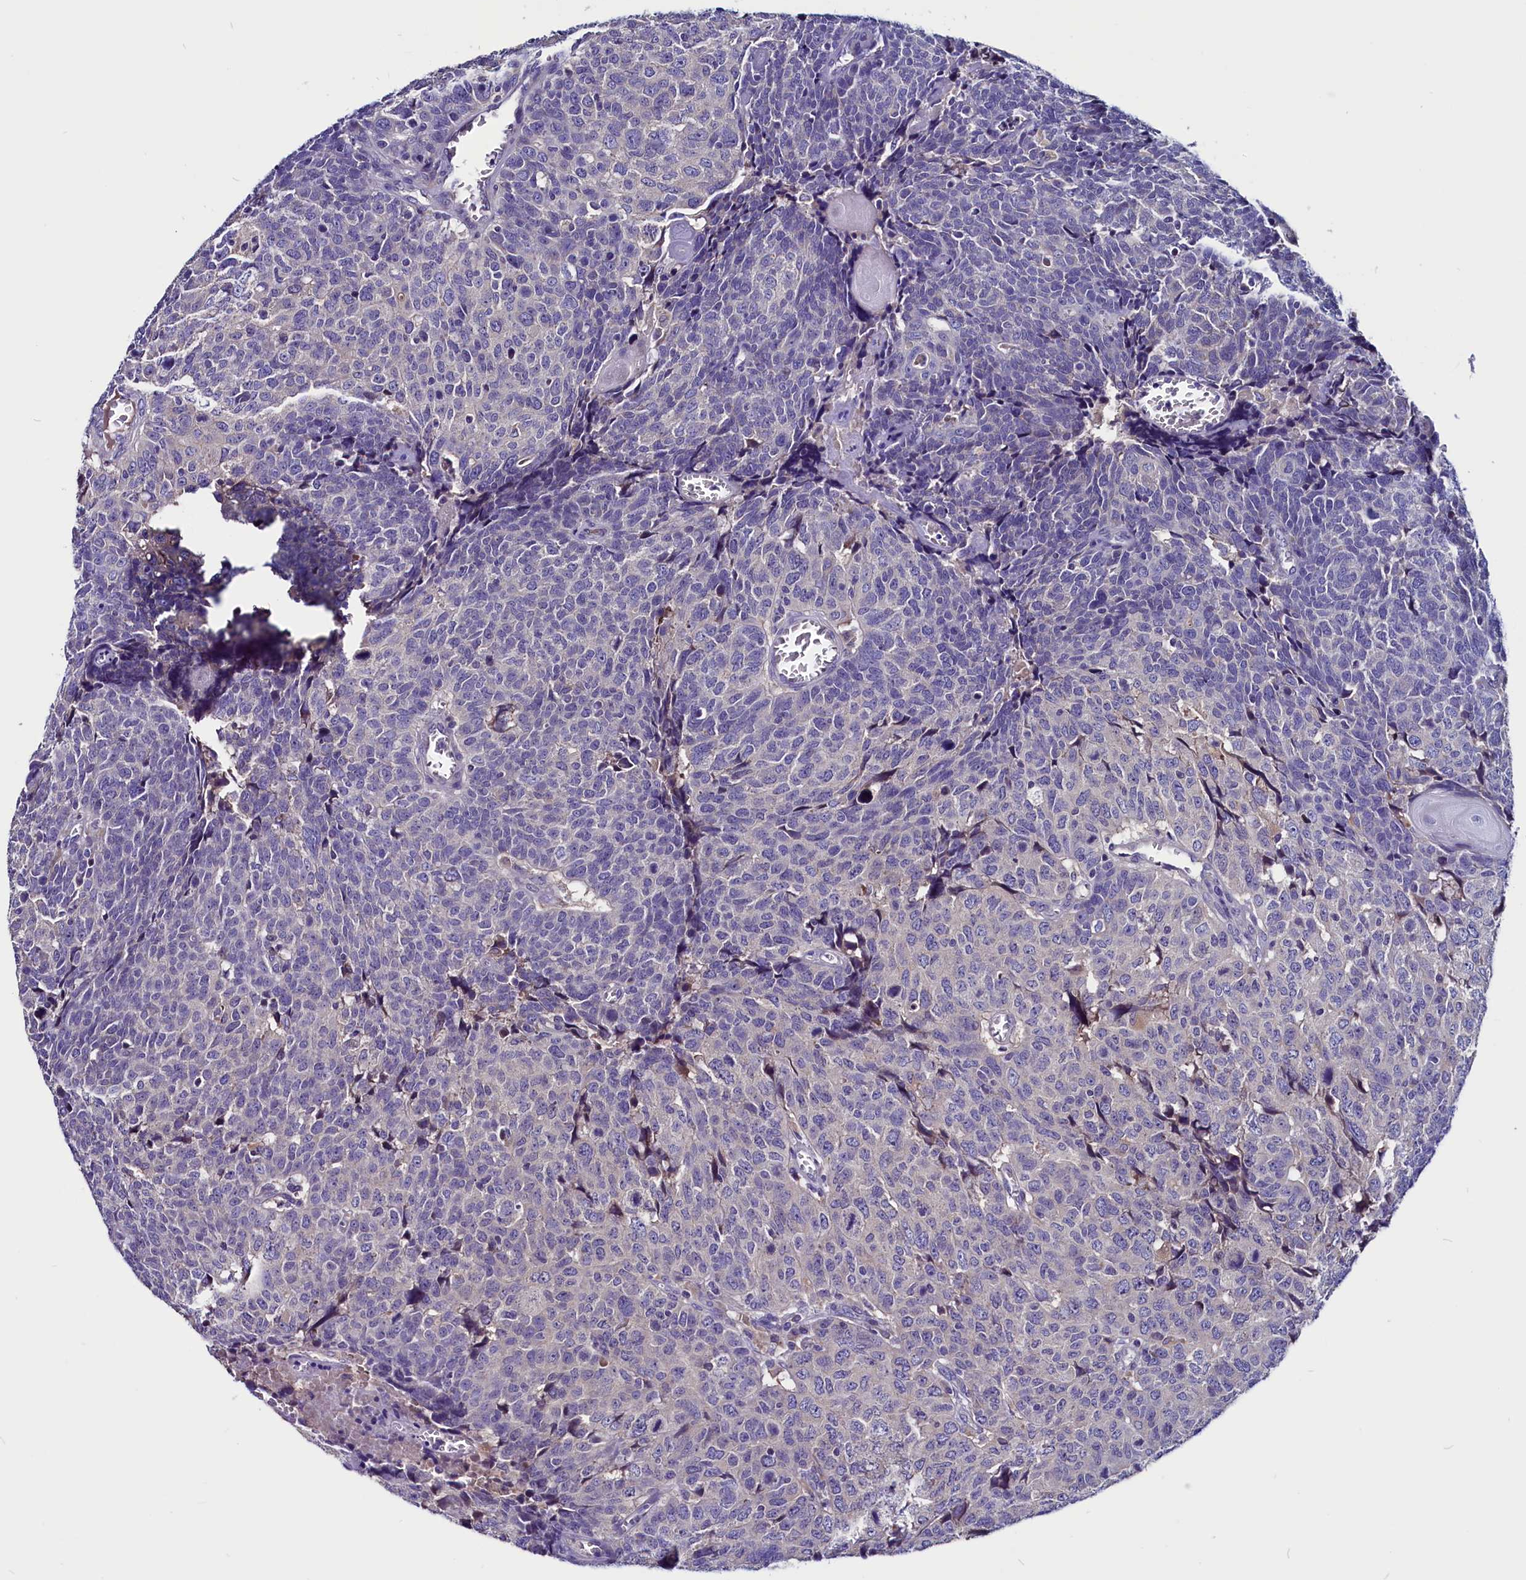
{"staining": {"intensity": "negative", "quantity": "none", "location": "none"}, "tissue": "head and neck cancer", "cell_type": "Tumor cells", "image_type": "cancer", "snomed": [{"axis": "morphology", "description": "Squamous cell carcinoma, NOS"}, {"axis": "topography", "description": "Head-Neck"}], "caption": "Tumor cells show no significant staining in head and neck cancer (squamous cell carcinoma). Nuclei are stained in blue.", "gene": "CCBE1", "patient": {"sex": "male", "age": 66}}